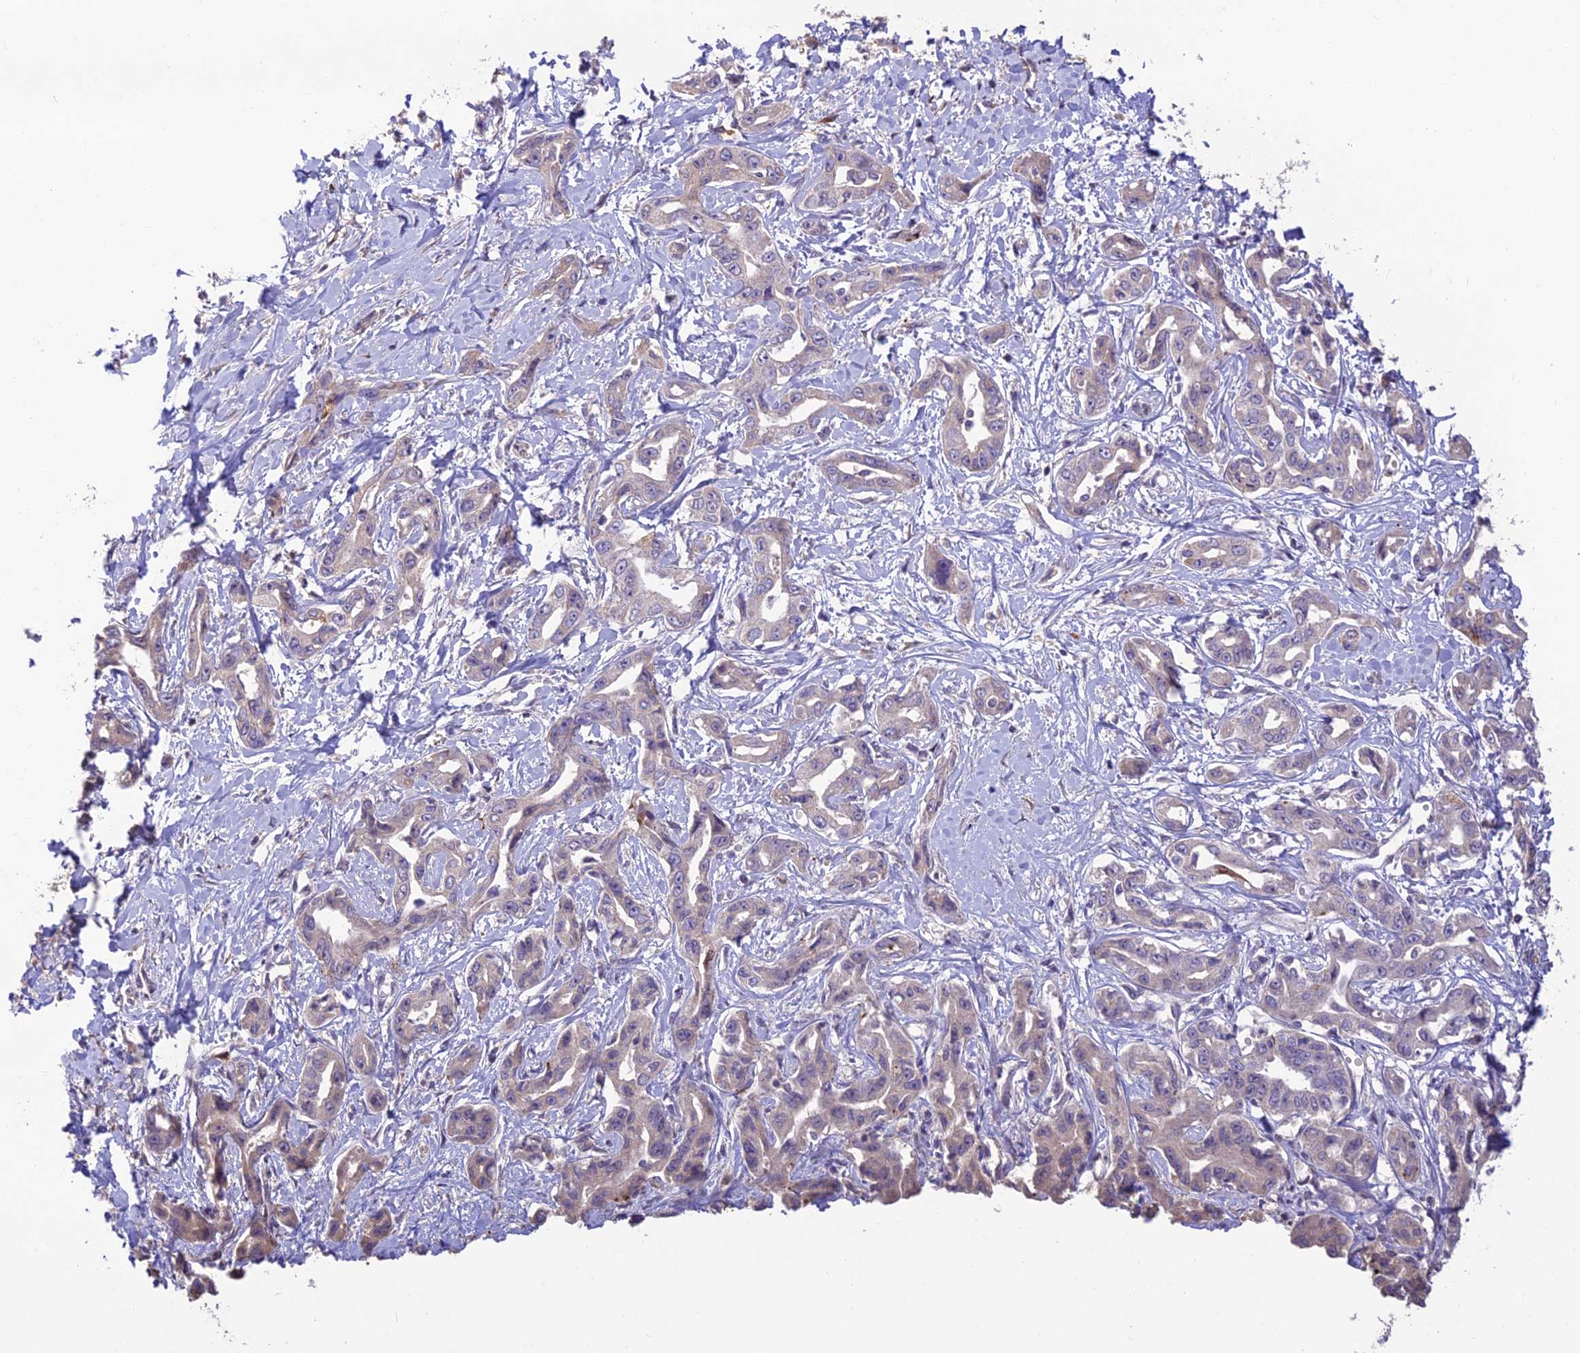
{"staining": {"intensity": "weak", "quantity": "<25%", "location": "cytoplasmic/membranous"}, "tissue": "liver cancer", "cell_type": "Tumor cells", "image_type": "cancer", "snomed": [{"axis": "morphology", "description": "Cholangiocarcinoma"}, {"axis": "topography", "description": "Liver"}], "caption": "Liver cholangiocarcinoma was stained to show a protein in brown. There is no significant expression in tumor cells.", "gene": "ASPDH", "patient": {"sex": "male", "age": 59}}